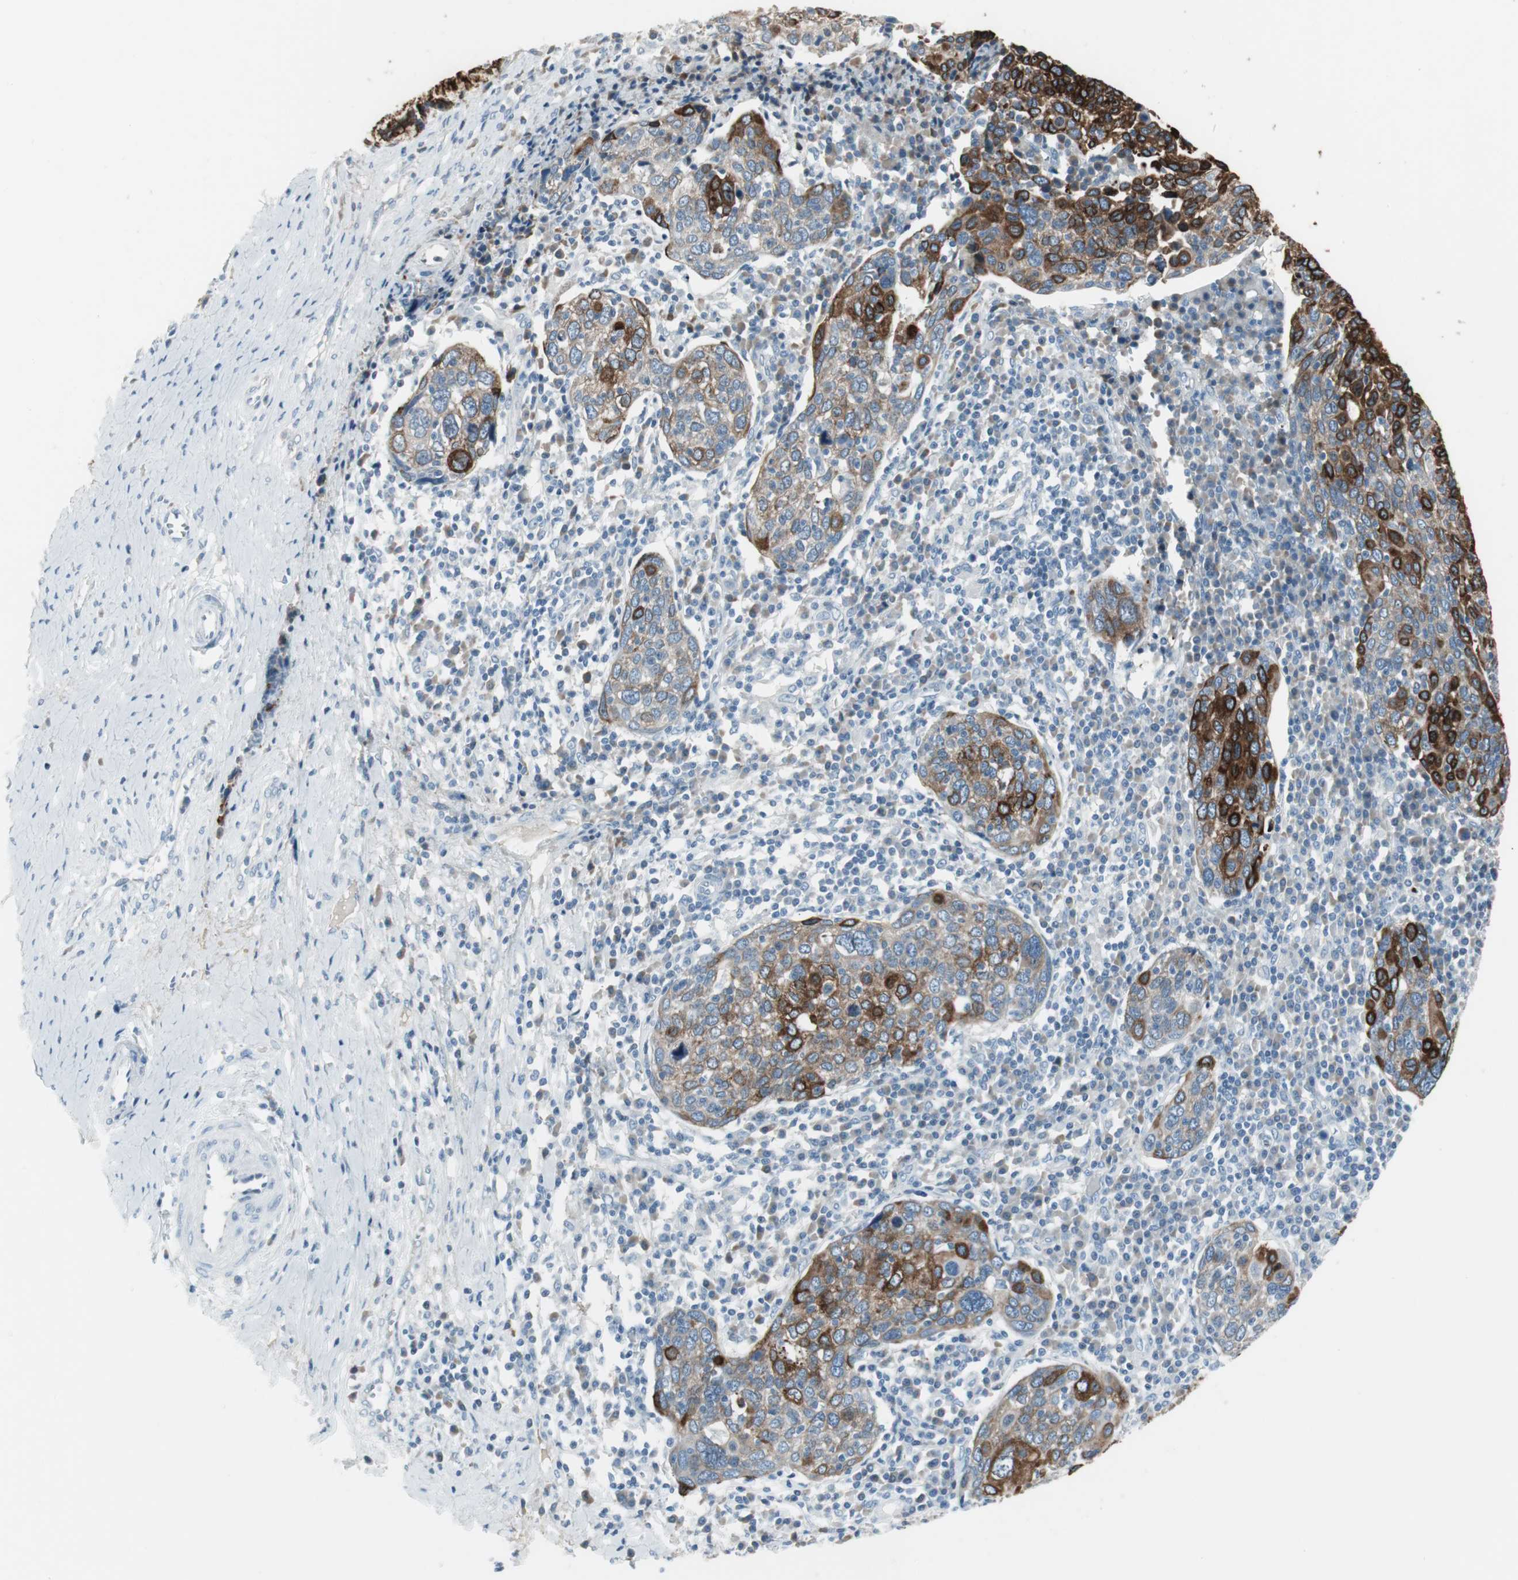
{"staining": {"intensity": "strong", "quantity": ">75%", "location": "cytoplasmic/membranous"}, "tissue": "cervical cancer", "cell_type": "Tumor cells", "image_type": "cancer", "snomed": [{"axis": "morphology", "description": "Squamous cell carcinoma, NOS"}, {"axis": "topography", "description": "Cervix"}], "caption": "Squamous cell carcinoma (cervical) stained with DAB immunohistochemistry (IHC) demonstrates high levels of strong cytoplasmic/membranous staining in approximately >75% of tumor cells. The staining was performed using DAB (3,3'-diaminobenzidine), with brown indicating positive protein expression. Nuclei are stained blue with hematoxylin.", "gene": "AGR2", "patient": {"sex": "female", "age": 40}}